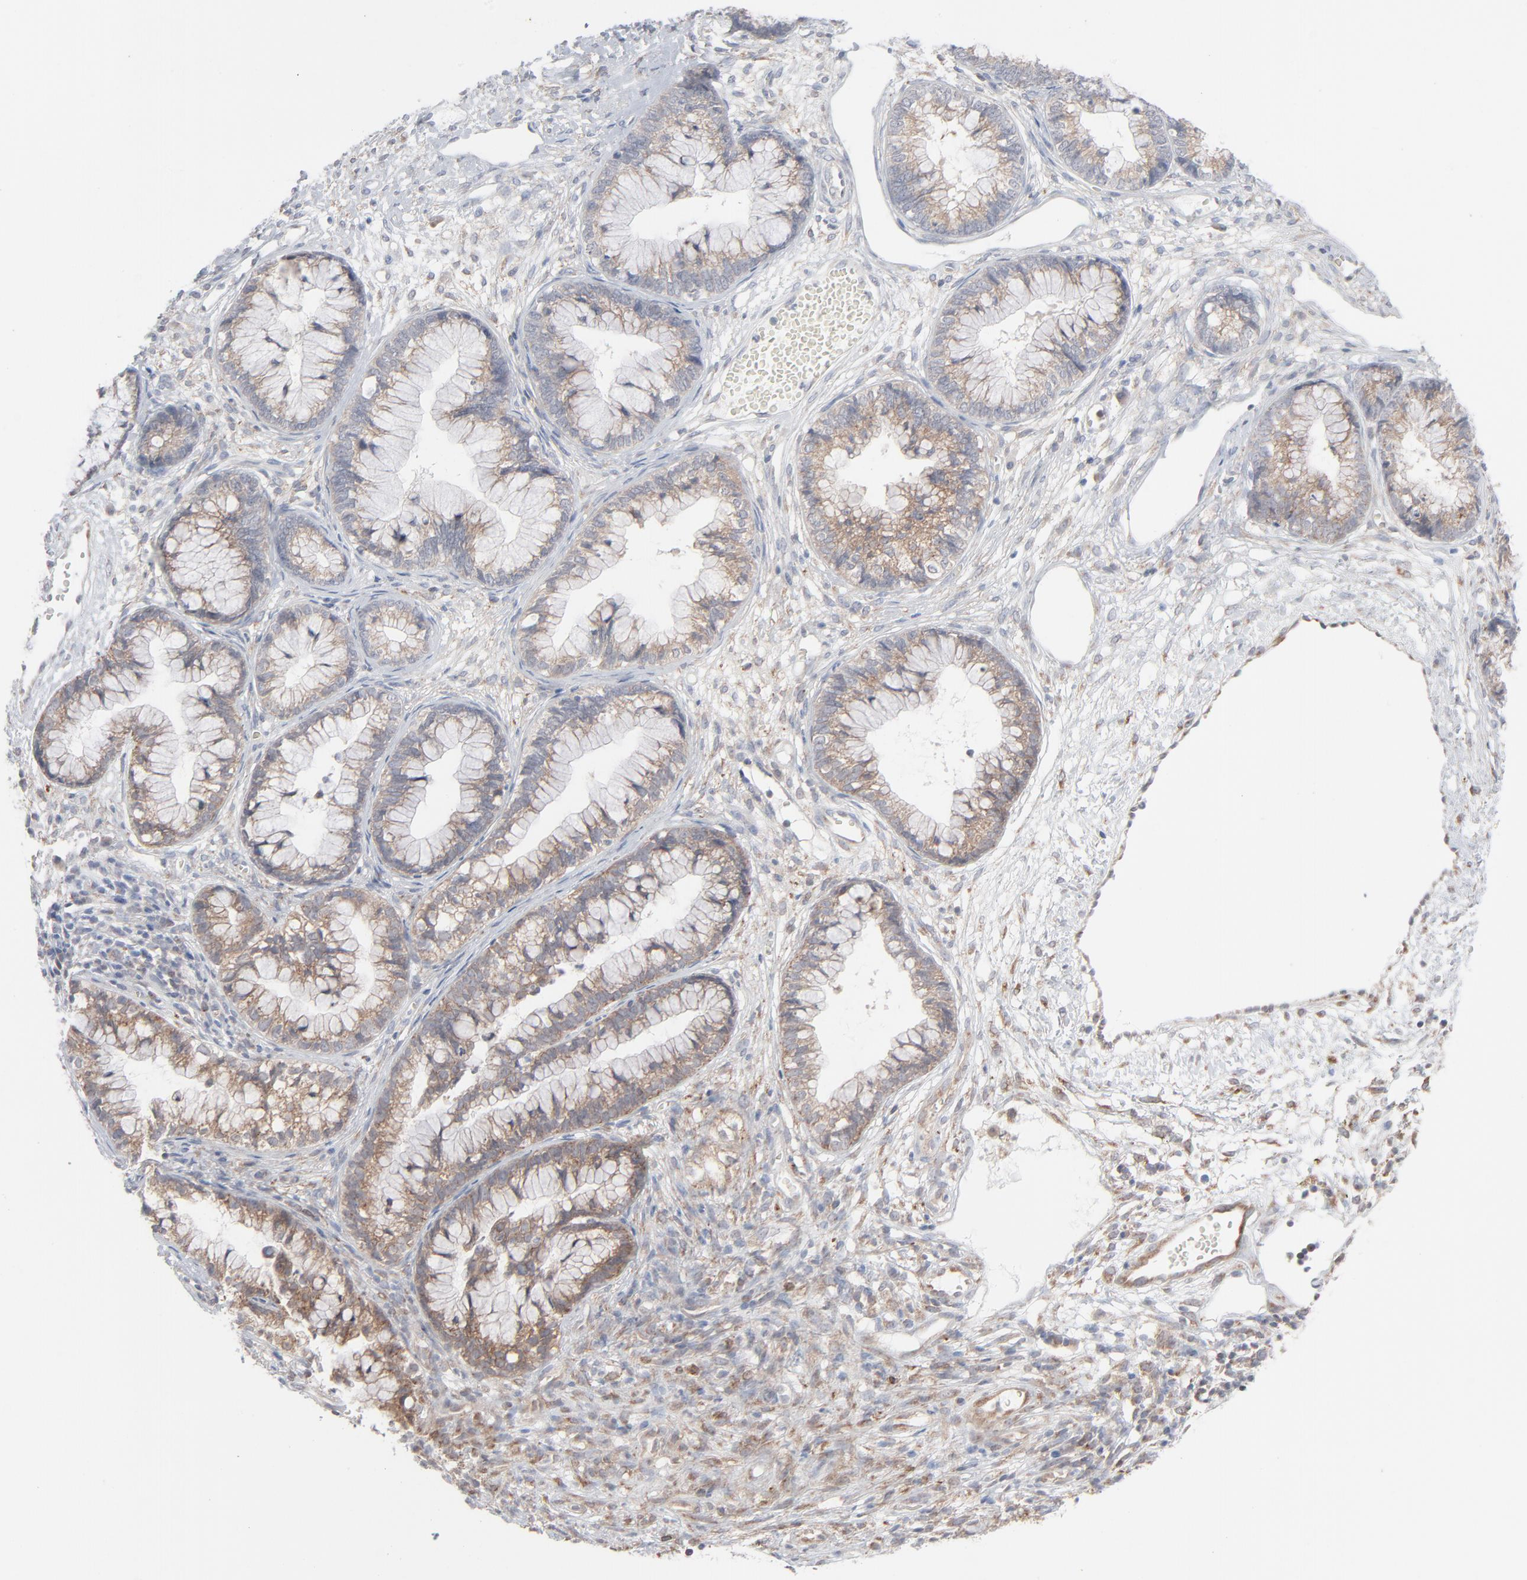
{"staining": {"intensity": "moderate", "quantity": ">75%", "location": "cytoplasmic/membranous"}, "tissue": "cervical cancer", "cell_type": "Tumor cells", "image_type": "cancer", "snomed": [{"axis": "morphology", "description": "Adenocarcinoma, NOS"}, {"axis": "topography", "description": "Cervix"}], "caption": "Tumor cells reveal medium levels of moderate cytoplasmic/membranous staining in about >75% of cells in human cervical adenocarcinoma.", "gene": "KDSR", "patient": {"sex": "female", "age": 44}}